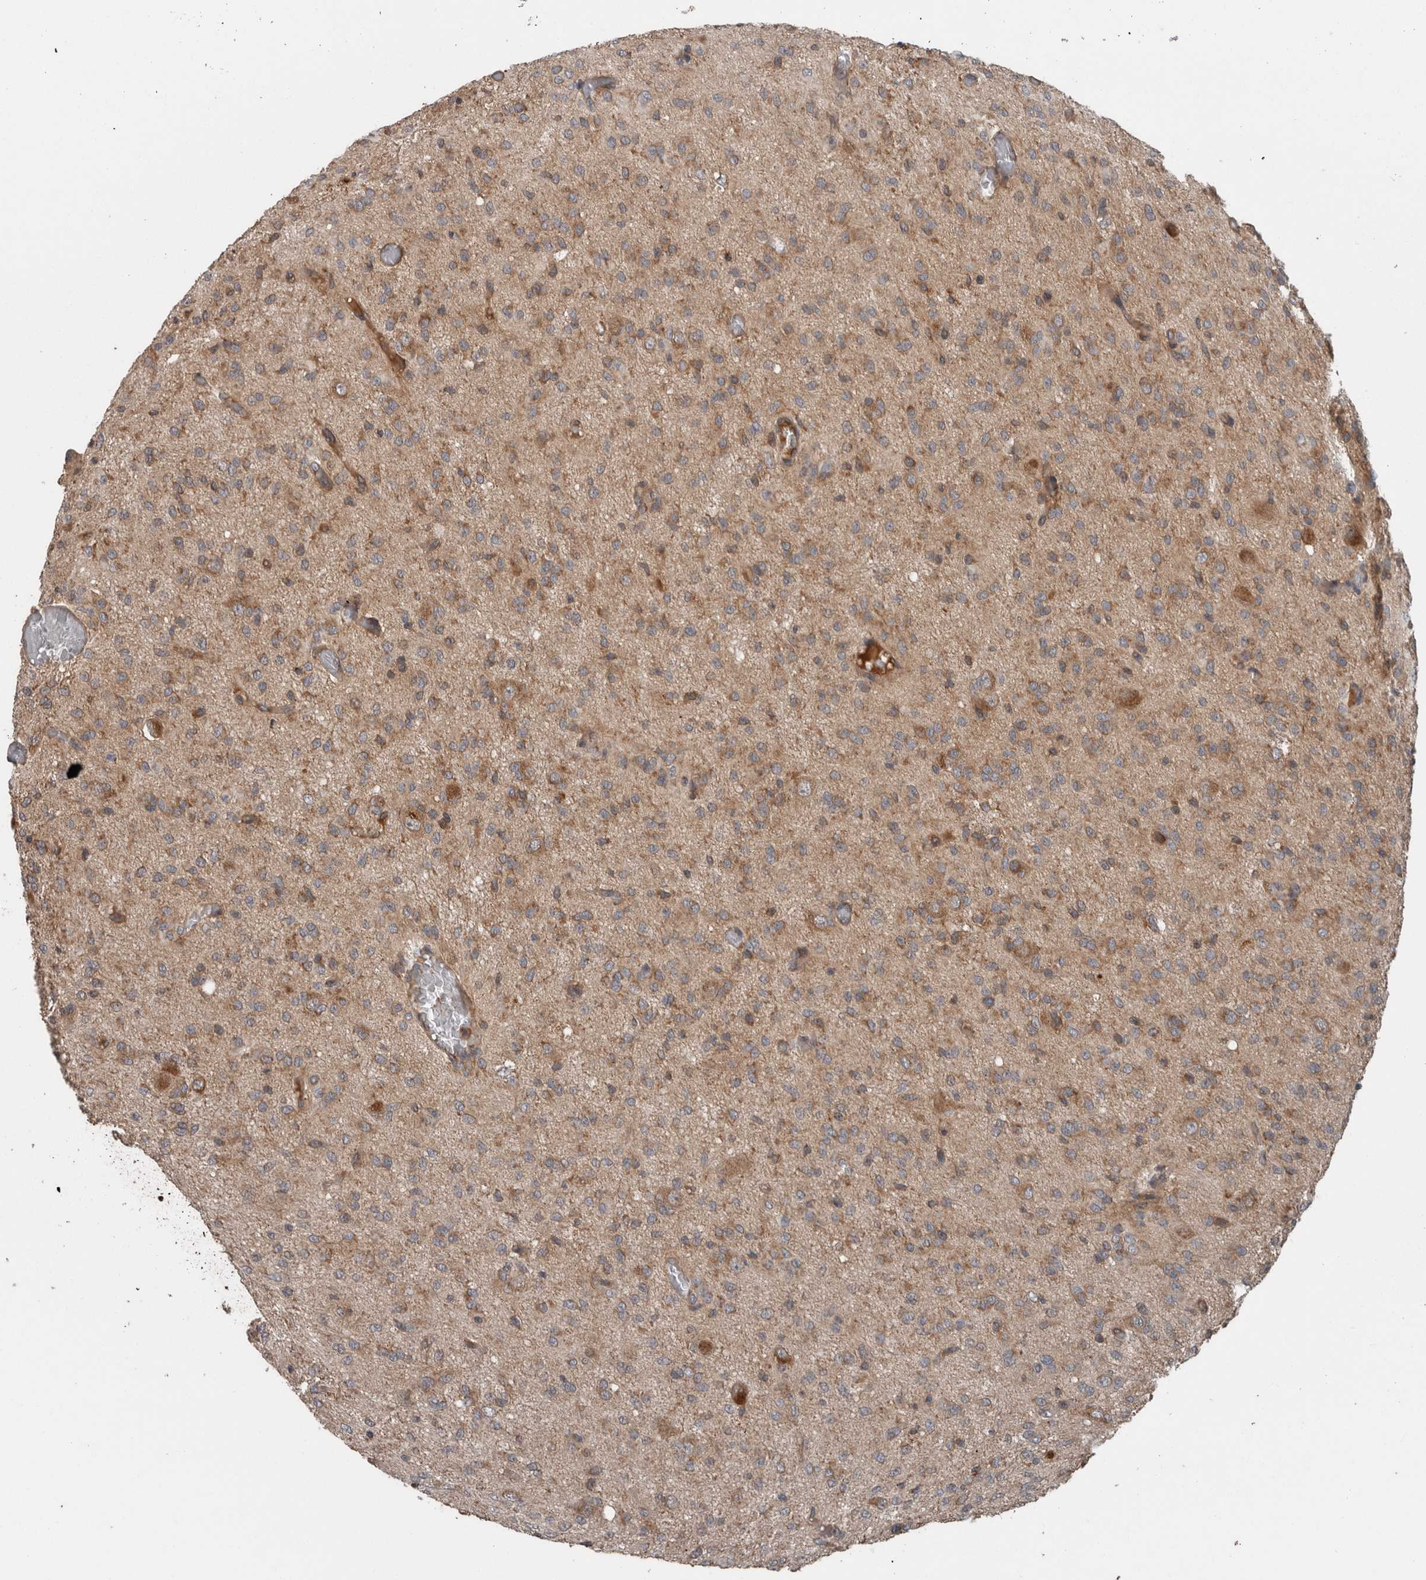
{"staining": {"intensity": "moderate", "quantity": ">75%", "location": "cytoplasmic/membranous"}, "tissue": "glioma", "cell_type": "Tumor cells", "image_type": "cancer", "snomed": [{"axis": "morphology", "description": "Glioma, malignant, High grade"}, {"axis": "topography", "description": "Brain"}], "caption": "Moderate cytoplasmic/membranous positivity is present in about >75% of tumor cells in malignant high-grade glioma. Nuclei are stained in blue.", "gene": "RIOK3", "patient": {"sex": "female", "age": 59}}